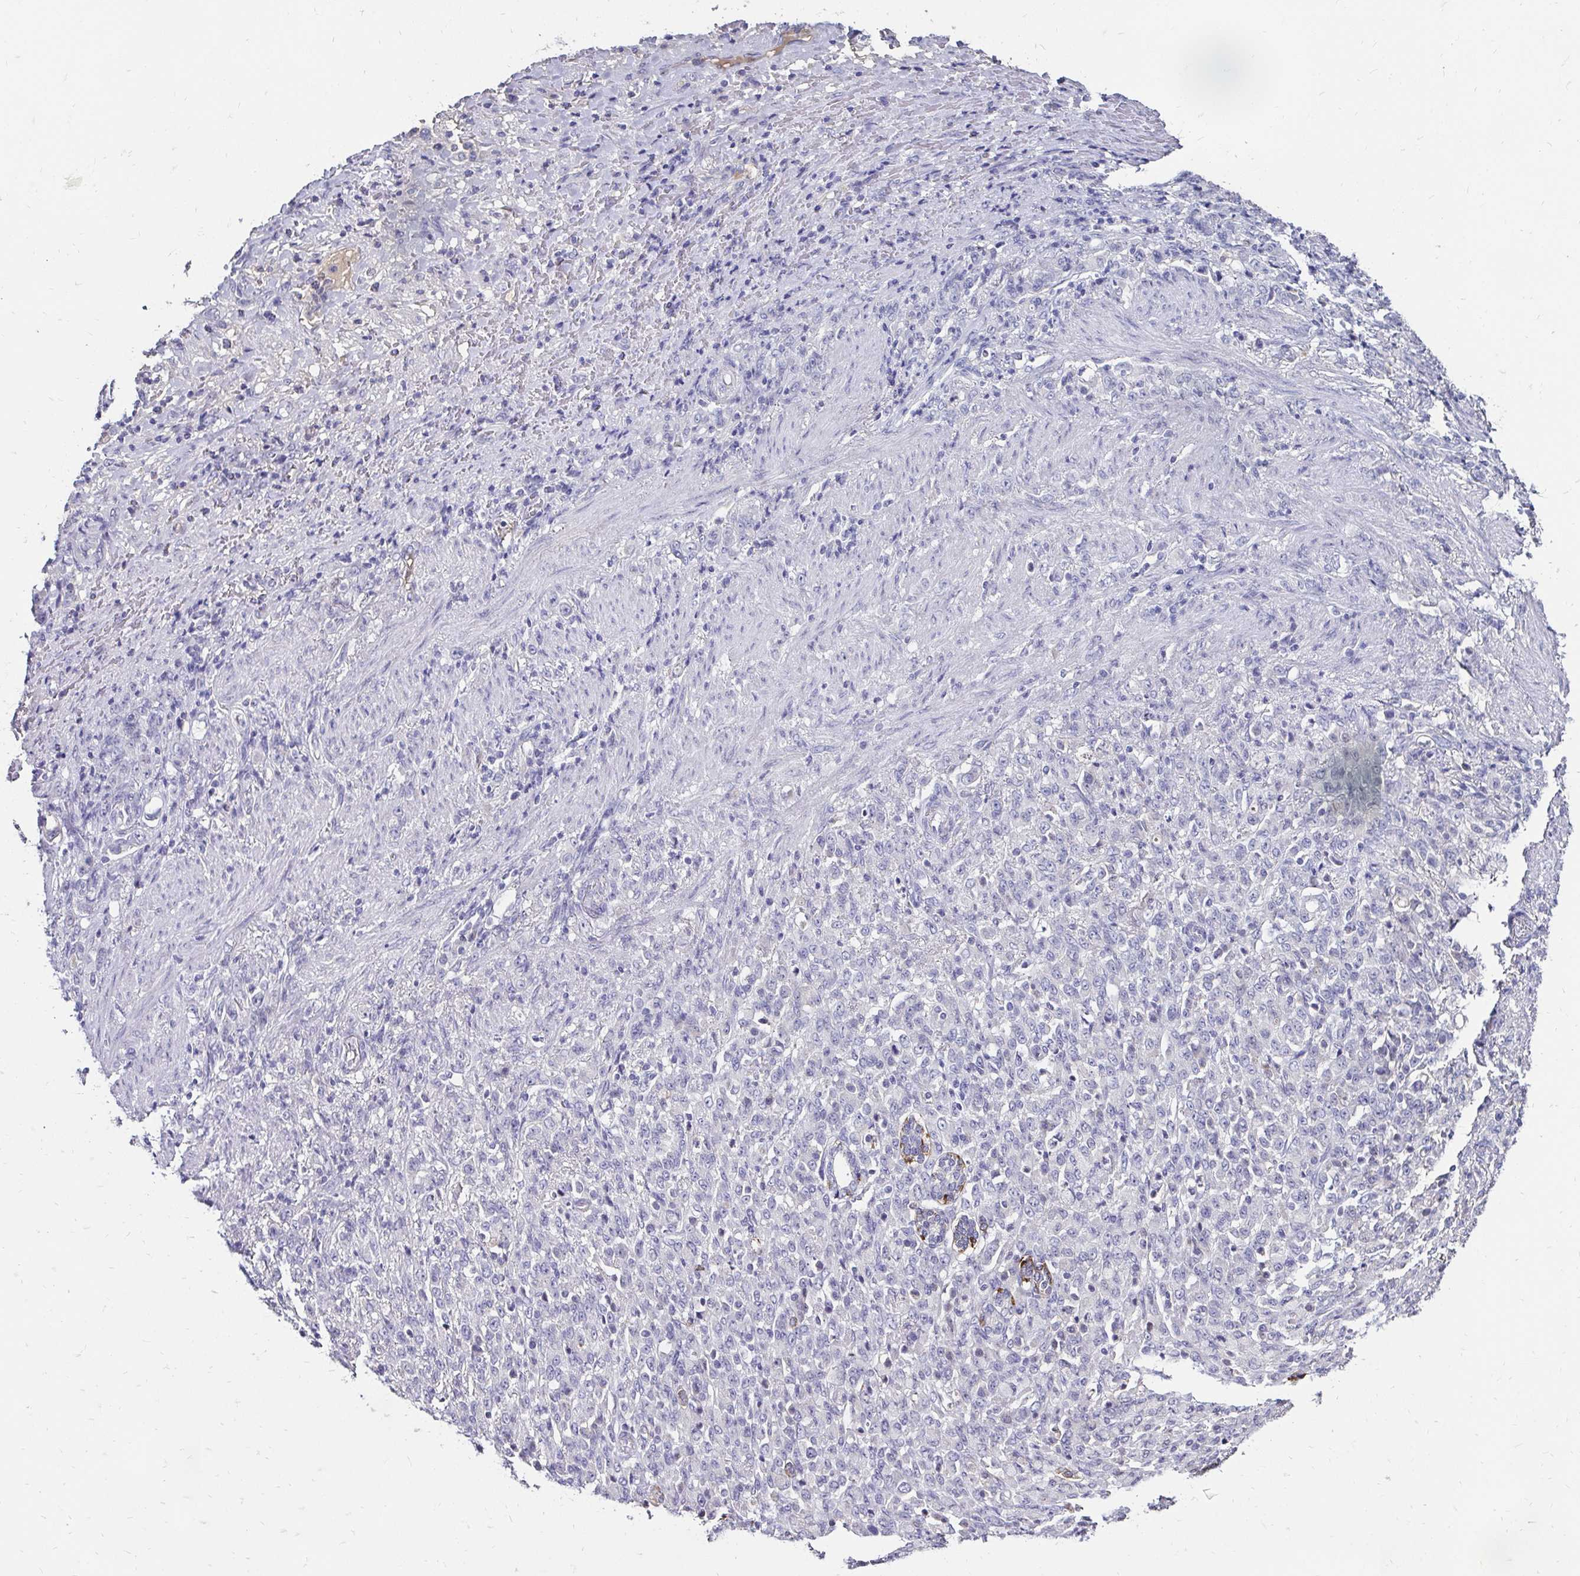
{"staining": {"intensity": "negative", "quantity": "none", "location": "none"}, "tissue": "stomach cancer", "cell_type": "Tumor cells", "image_type": "cancer", "snomed": [{"axis": "morphology", "description": "Adenocarcinoma, NOS"}, {"axis": "topography", "description": "Stomach"}], "caption": "The micrograph shows no significant staining in tumor cells of stomach cancer (adenocarcinoma). (Brightfield microscopy of DAB immunohistochemistry (IHC) at high magnification).", "gene": "SCG3", "patient": {"sex": "female", "age": 79}}